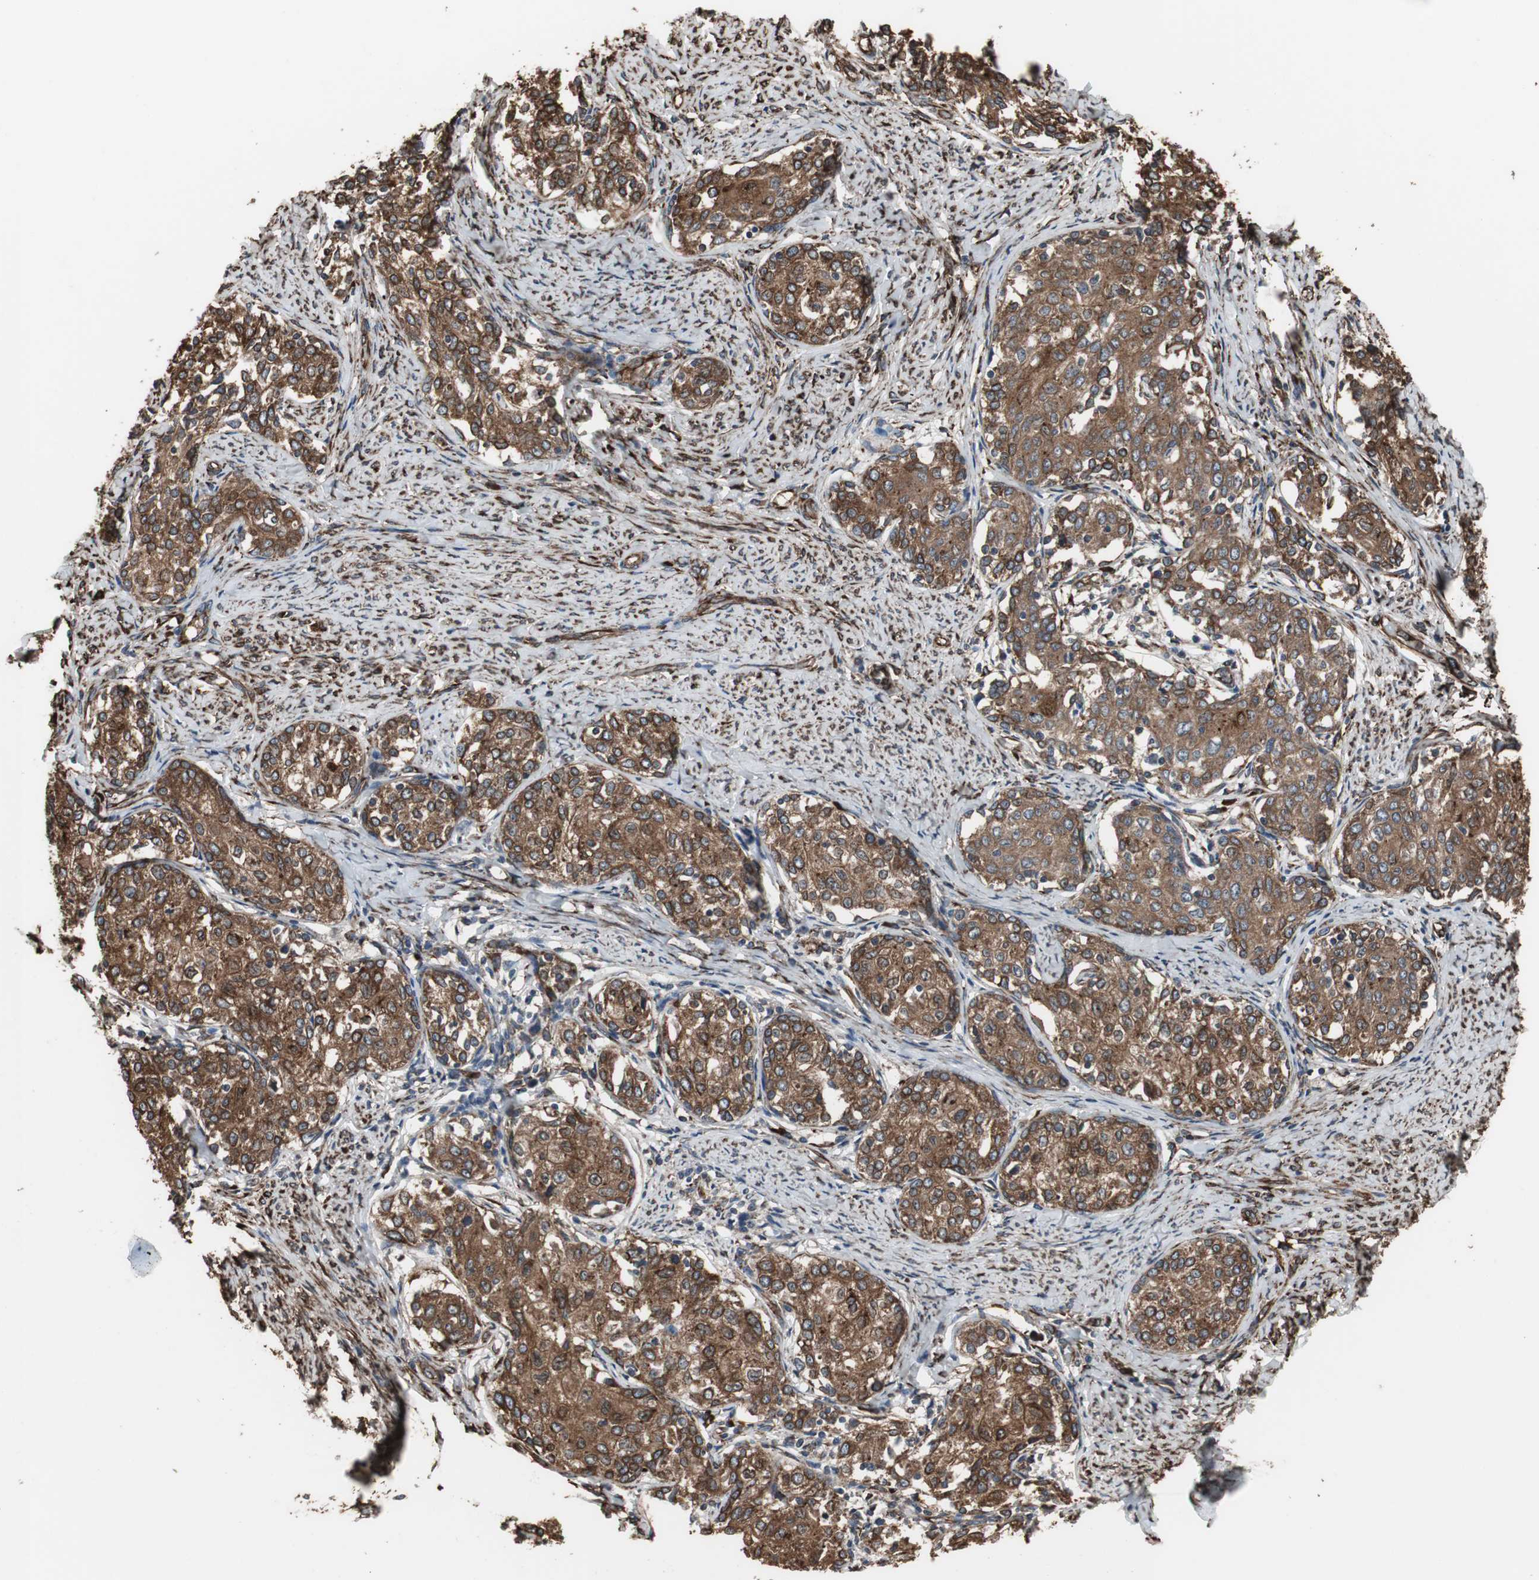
{"staining": {"intensity": "strong", "quantity": ">75%", "location": "cytoplasmic/membranous"}, "tissue": "cervical cancer", "cell_type": "Tumor cells", "image_type": "cancer", "snomed": [{"axis": "morphology", "description": "Squamous cell carcinoma, NOS"}, {"axis": "morphology", "description": "Adenocarcinoma, NOS"}, {"axis": "topography", "description": "Cervix"}], "caption": "There is high levels of strong cytoplasmic/membranous staining in tumor cells of cervical adenocarcinoma, as demonstrated by immunohistochemical staining (brown color).", "gene": "CALU", "patient": {"sex": "female", "age": 52}}